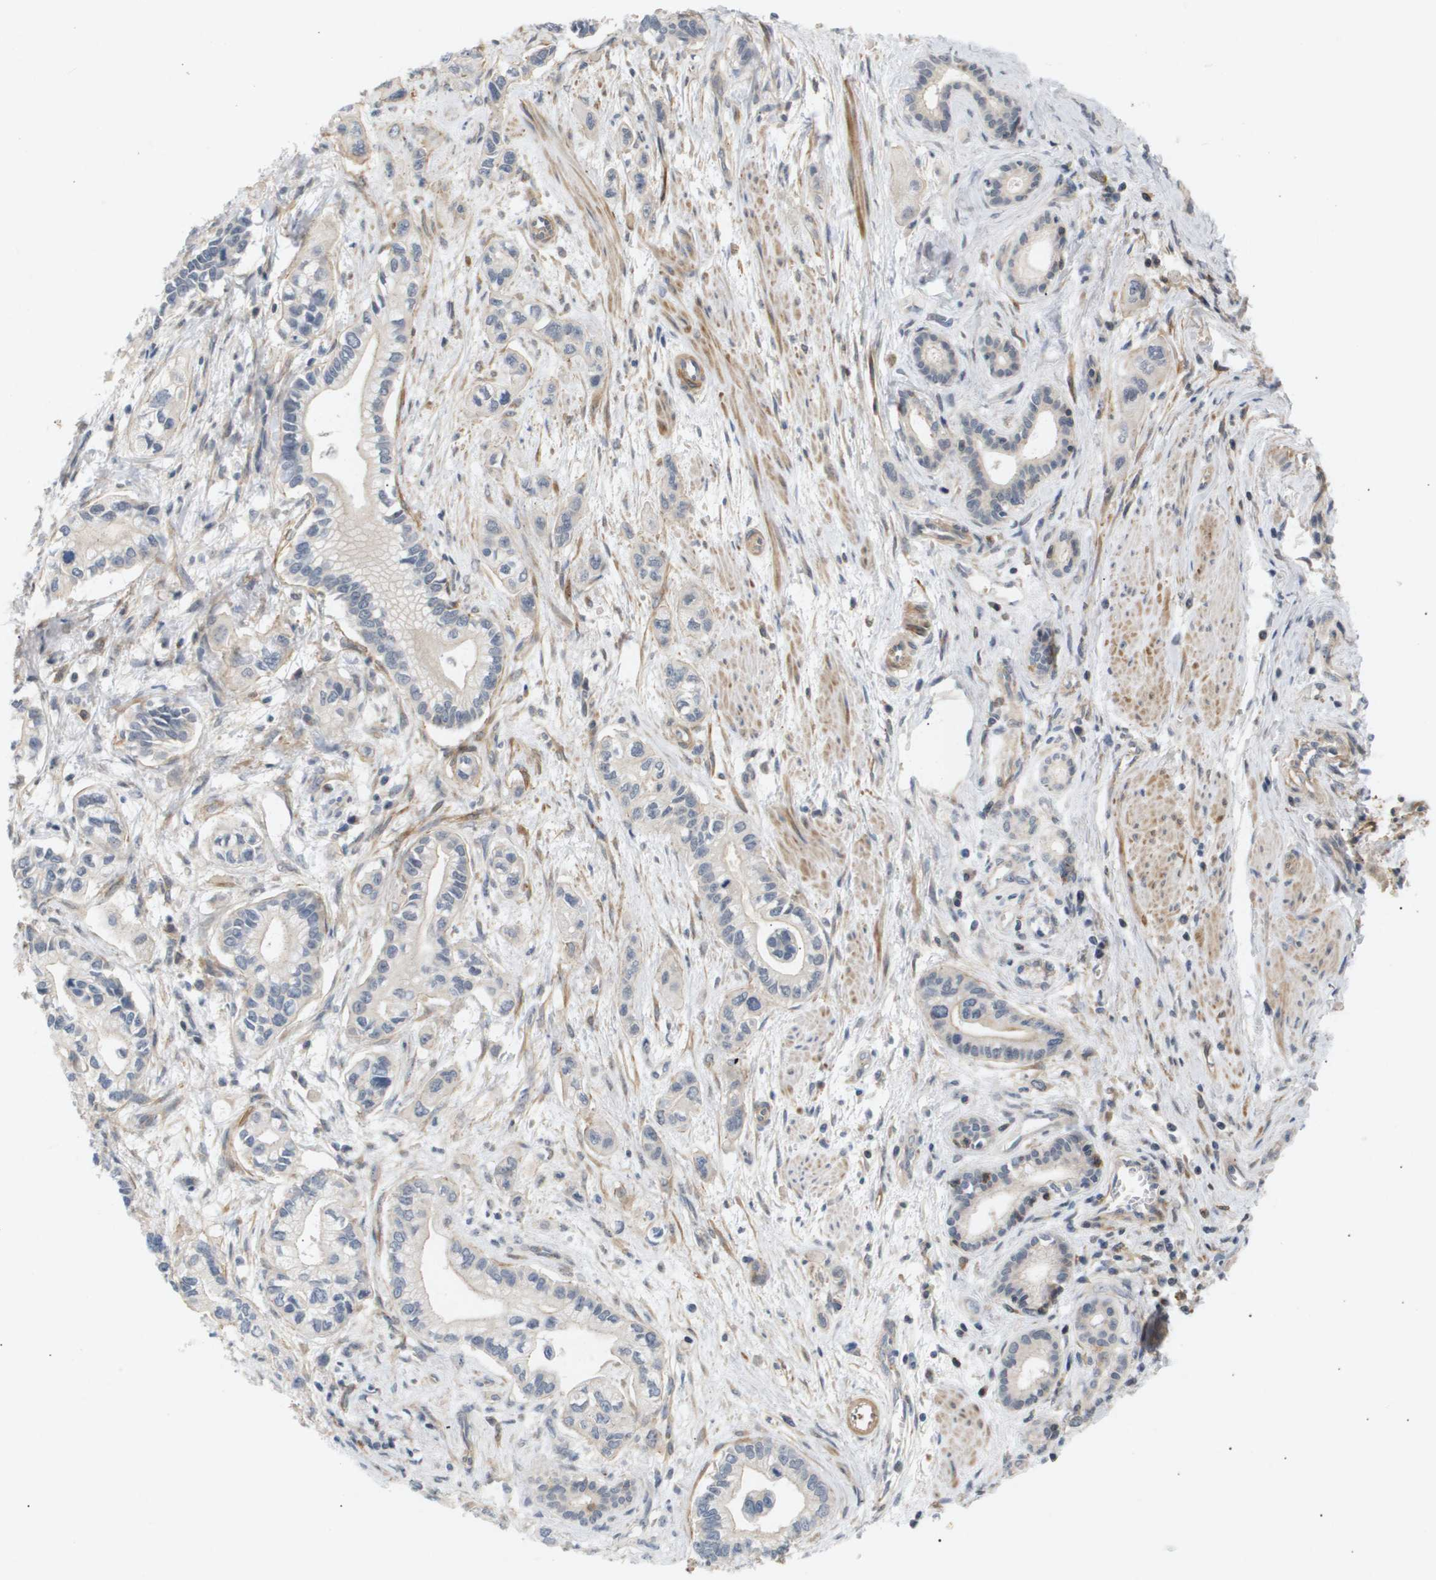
{"staining": {"intensity": "negative", "quantity": "none", "location": "none"}, "tissue": "pancreatic cancer", "cell_type": "Tumor cells", "image_type": "cancer", "snomed": [{"axis": "morphology", "description": "Adenocarcinoma, NOS"}, {"axis": "topography", "description": "Pancreas"}], "caption": "Tumor cells are negative for protein expression in human pancreatic cancer.", "gene": "CORO2B", "patient": {"sex": "male", "age": 74}}